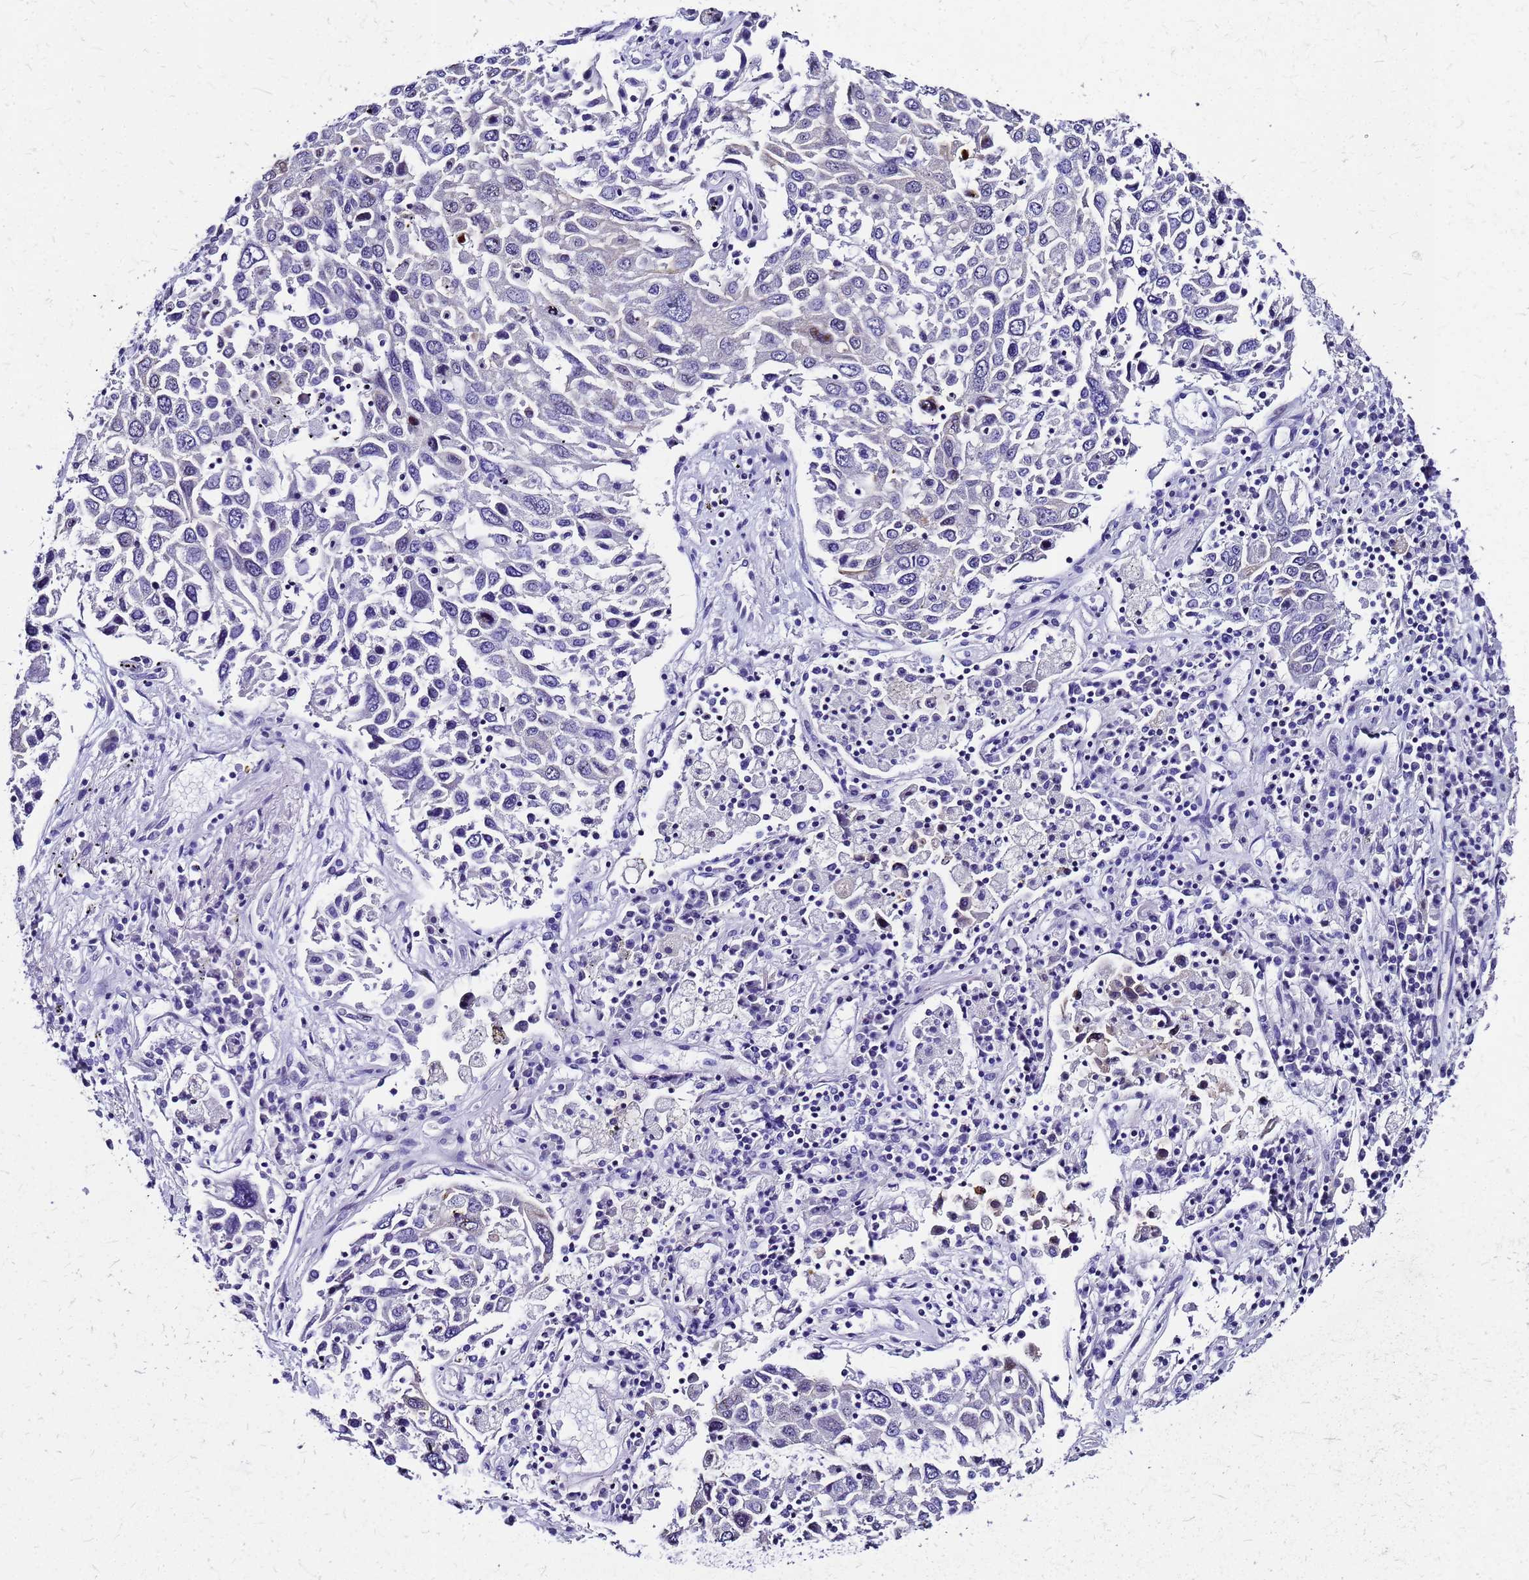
{"staining": {"intensity": "negative", "quantity": "none", "location": "none"}, "tissue": "lung cancer", "cell_type": "Tumor cells", "image_type": "cancer", "snomed": [{"axis": "morphology", "description": "Squamous cell carcinoma, NOS"}, {"axis": "topography", "description": "Lung"}], "caption": "A photomicrograph of squamous cell carcinoma (lung) stained for a protein demonstrates no brown staining in tumor cells. Brightfield microscopy of immunohistochemistry stained with DAB (3,3'-diaminobenzidine) (brown) and hematoxylin (blue), captured at high magnification.", "gene": "SMIM21", "patient": {"sex": "male", "age": 65}}